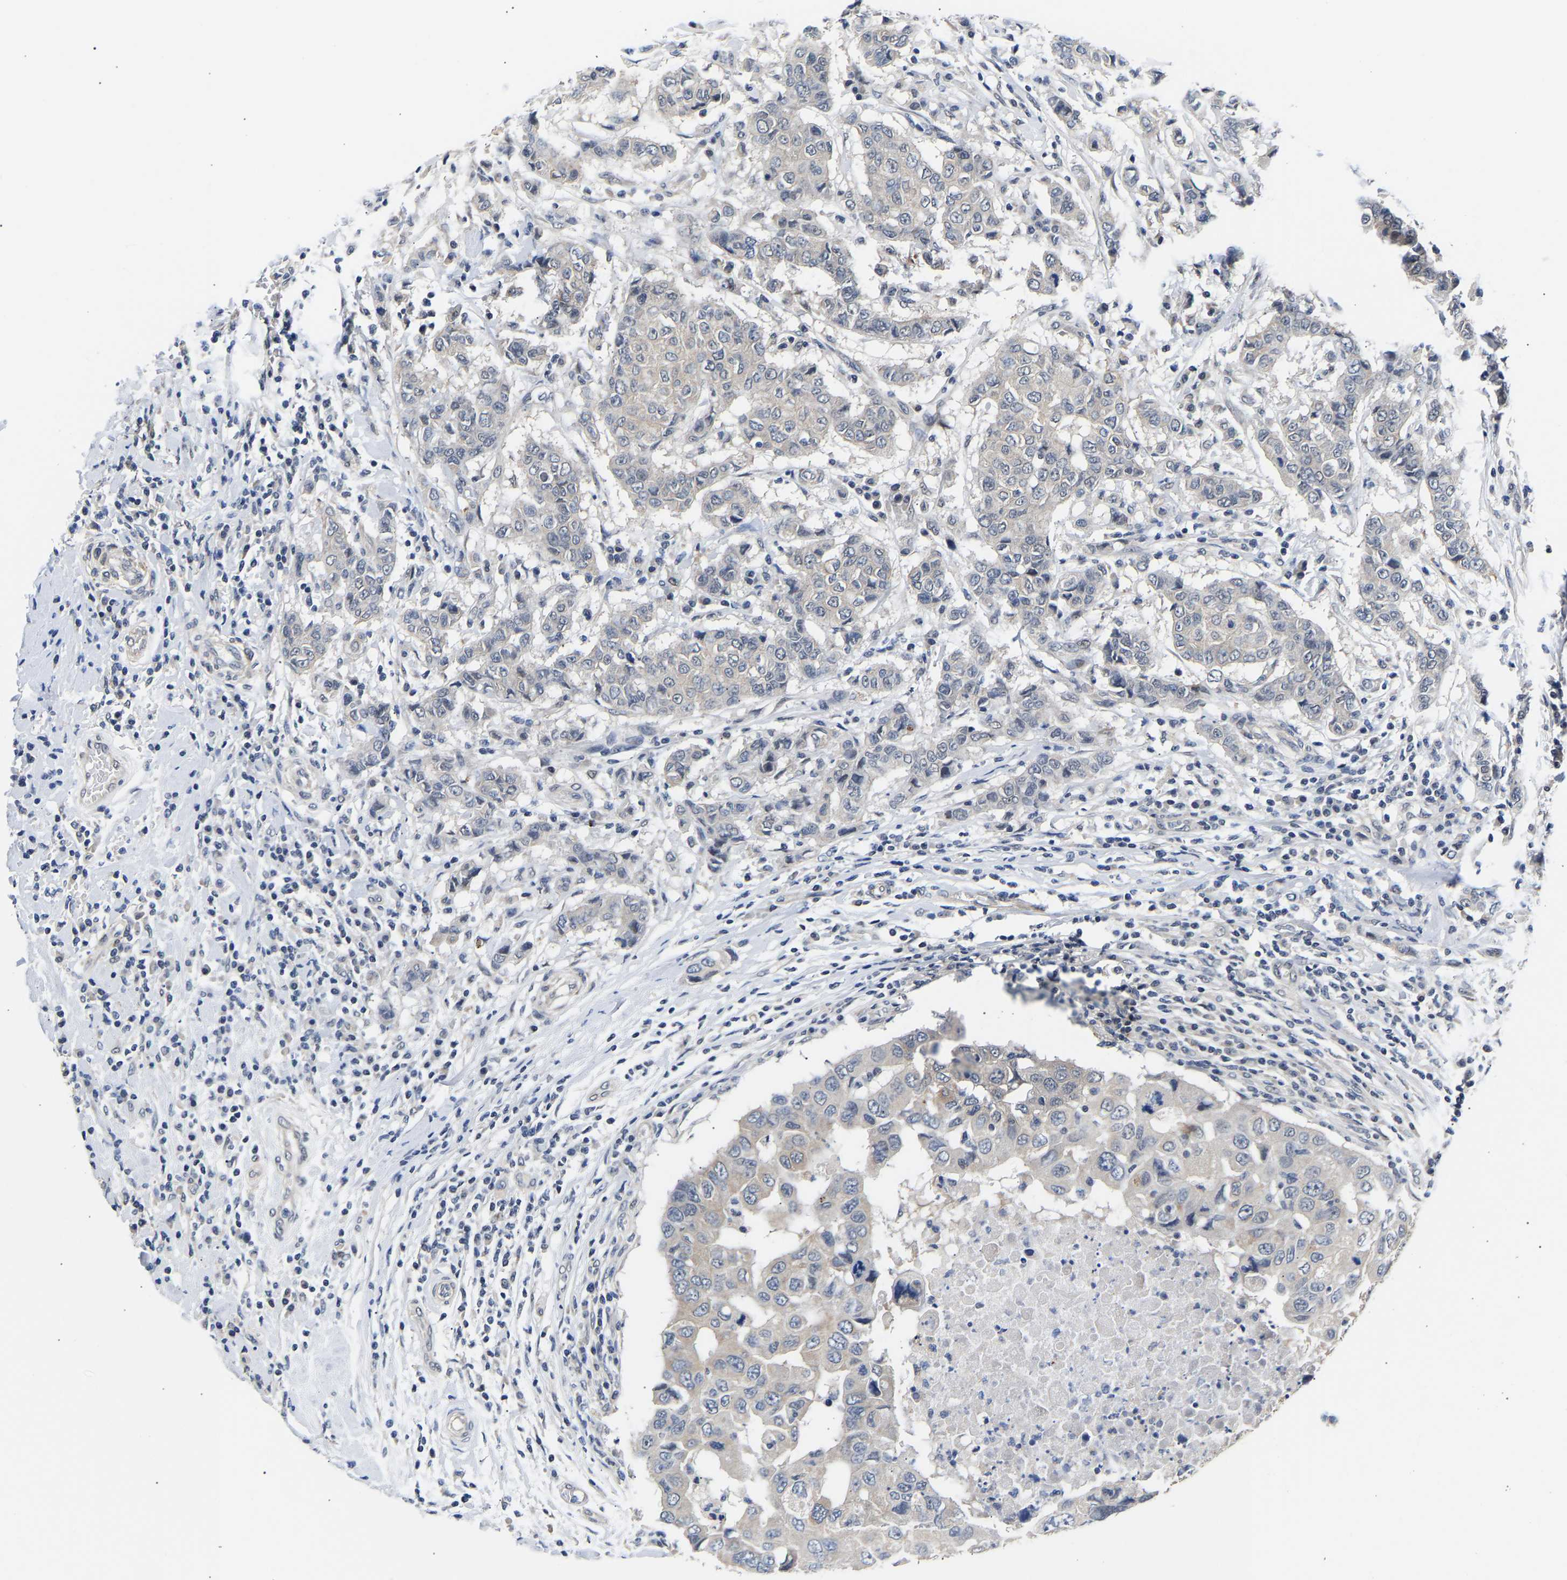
{"staining": {"intensity": "negative", "quantity": "none", "location": "none"}, "tissue": "breast cancer", "cell_type": "Tumor cells", "image_type": "cancer", "snomed": [{"axis": "morphology", "description": "Duct carcinoma"}, {"axis": "topography", "description": "Breast"}], "caption": "Intraductal carcinoma (breast) was stained to show a protein in brown. There is no significant expression in tumor cells. (Stains: DAB immunohistochemistry with hematoxylin counter stain, Microscopy: brightfield microscopy at high magnification).", "gene": "METTL16", "patient": {"sex": "female", "age": 27}}